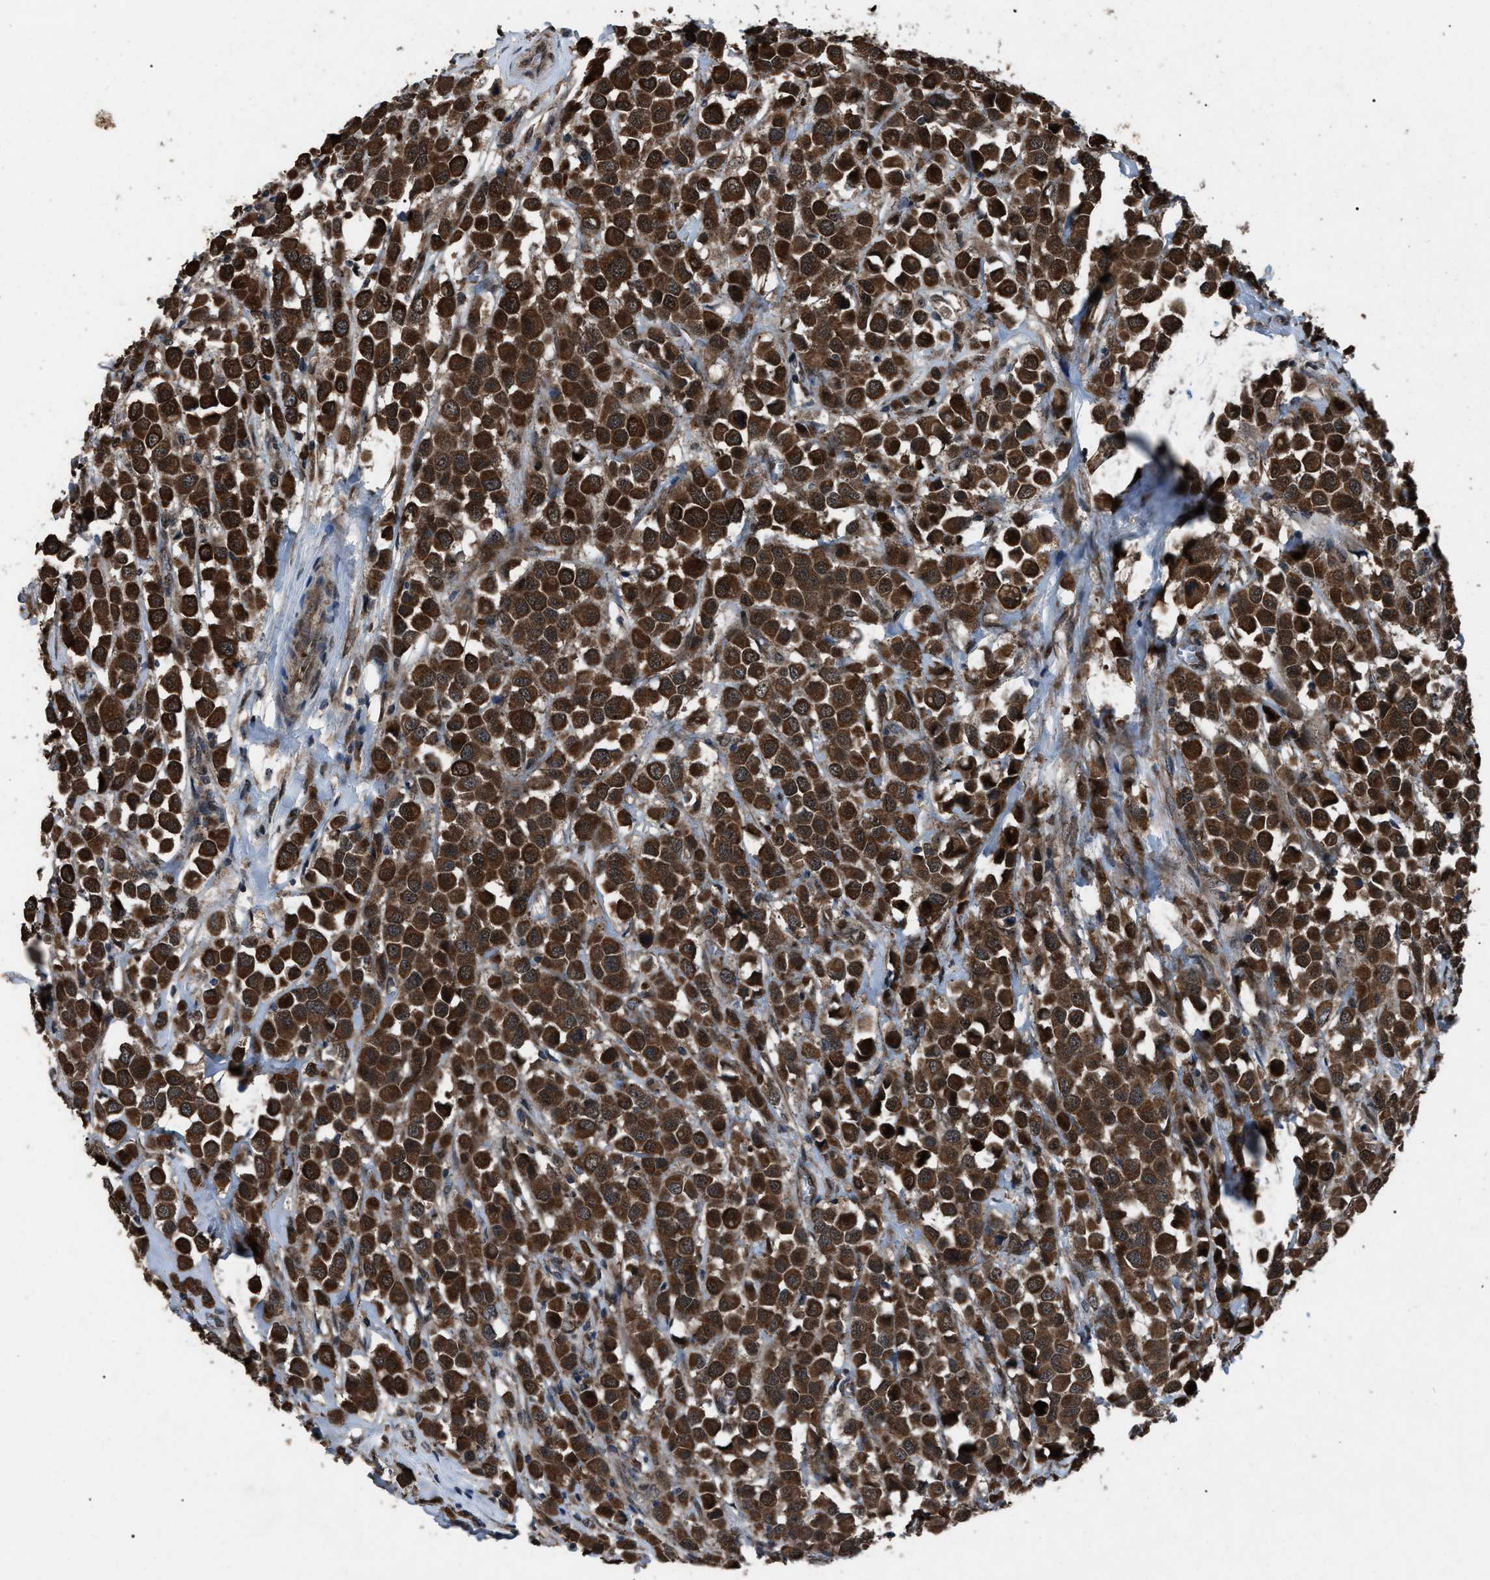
{"staining": {"intensity": "strong", "quantity": ">75%", "location": "cytoplasmic/membranous"}, "tissue": "breast cancer", "cell_type": "Tumor cells", "image_type": "cancer", "snomed": [{"axis": "morphology", "description": "Duct carcinoma"}, {"axis": "topography", "description": "Breast"}], "caption": "Tumor cells show strong cytoplasmic/membranous positivity in about >75% of cells in intraductal carcinoma (breast). (DAB (3,3'-diaminobenzidine) IHC with brightfield microscopy, high magnification).", "gene": "ZFAND2A", "patient": {"sex": "female", "age": 61}}